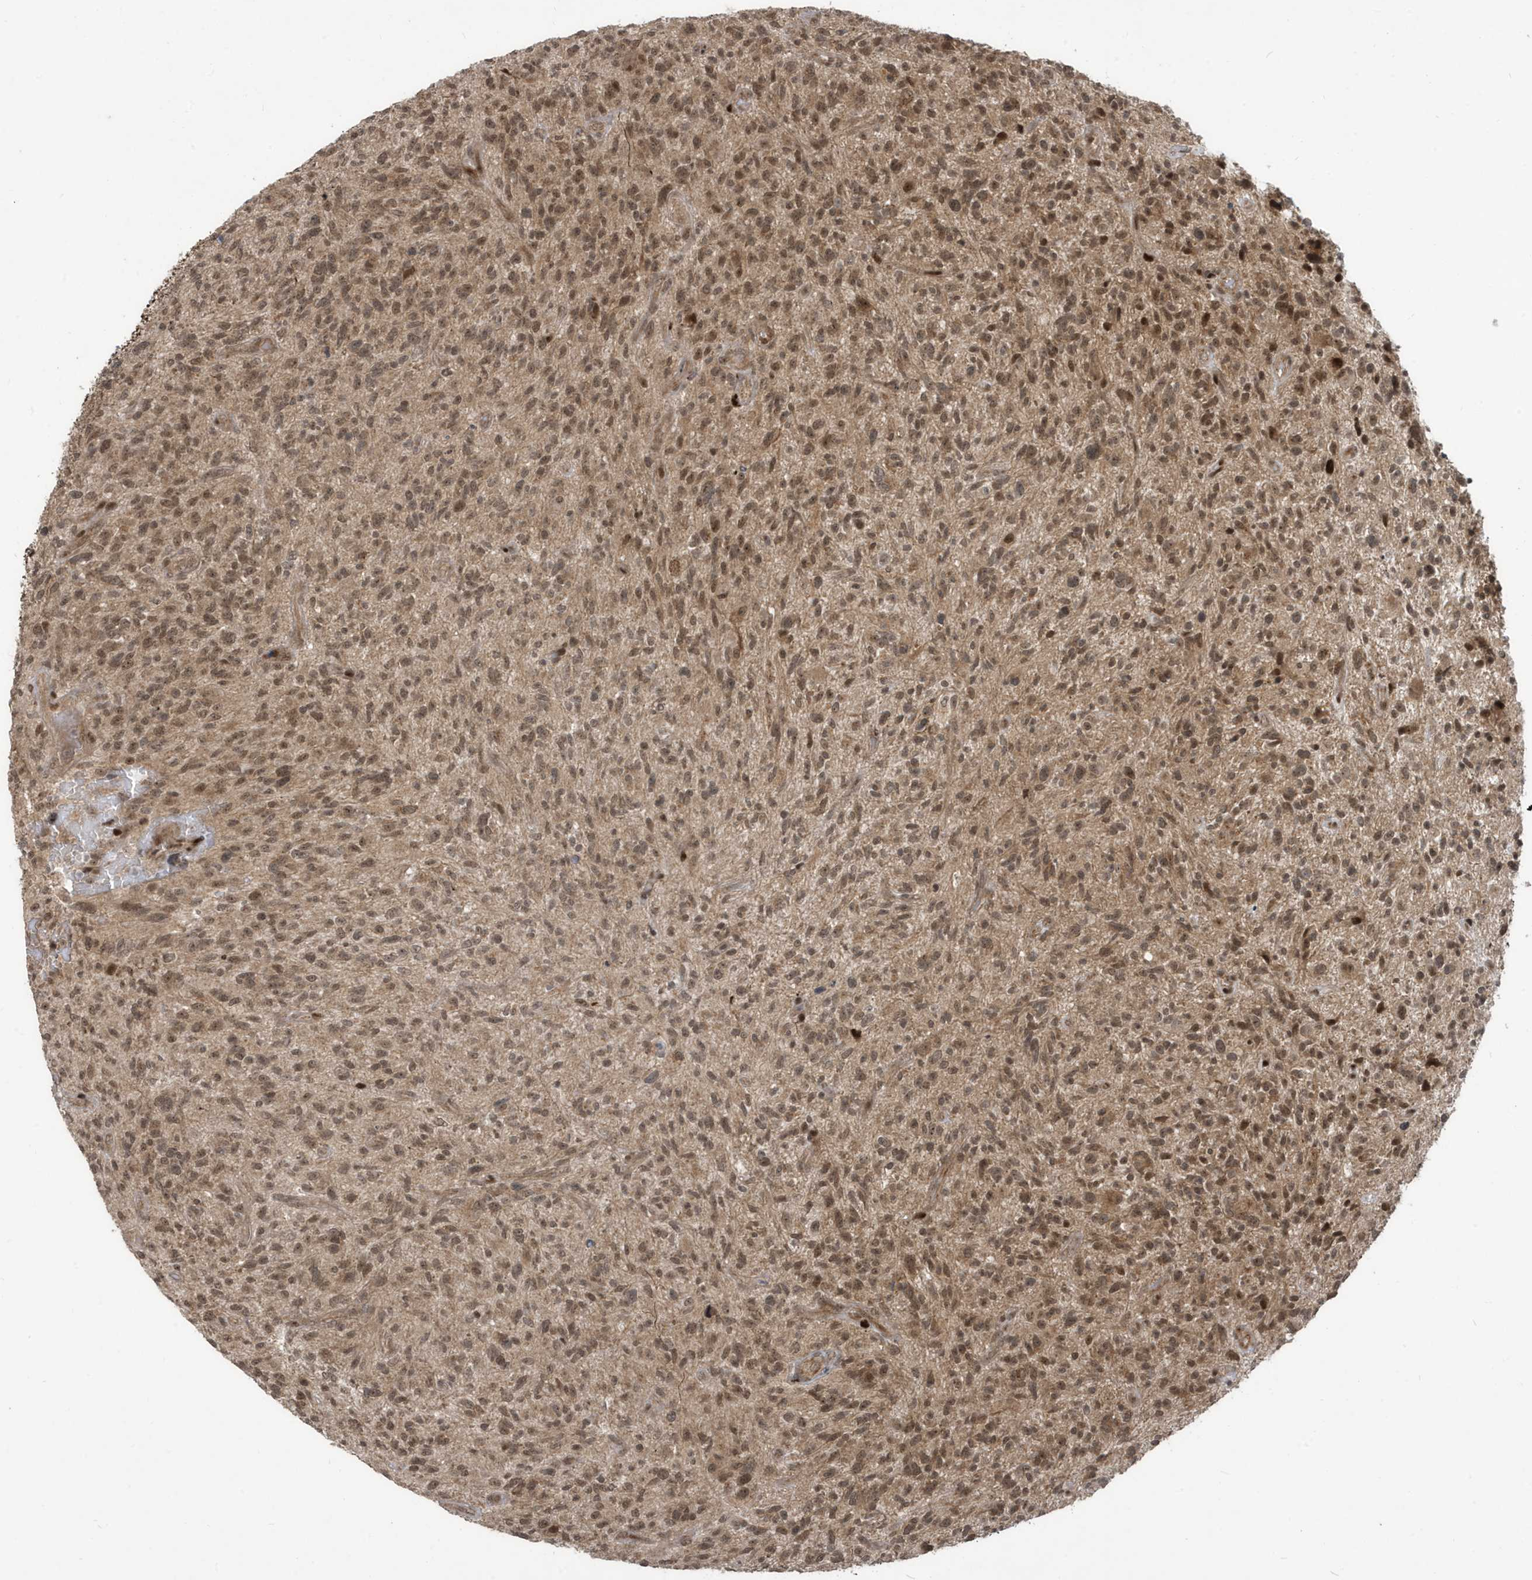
{"staining": {"intensity": "moderate", "quantity": ">75%", "location": "nuclear"}, "tissue": "glioma", "cell_type": "Tumor cells", "image_type": "cancer", "snomed": [{"axis": "morphology", "description": "Glioma, malignant, High grade"}, {"axis": "topography", "description": "Brain"}], "caption": "High-grade glioma (malignant) stained for a protein displays moderate nuclear positivity in tumor cells.", "gene": "FAM9B", "patient": {"sex": "male", "age": 47}}